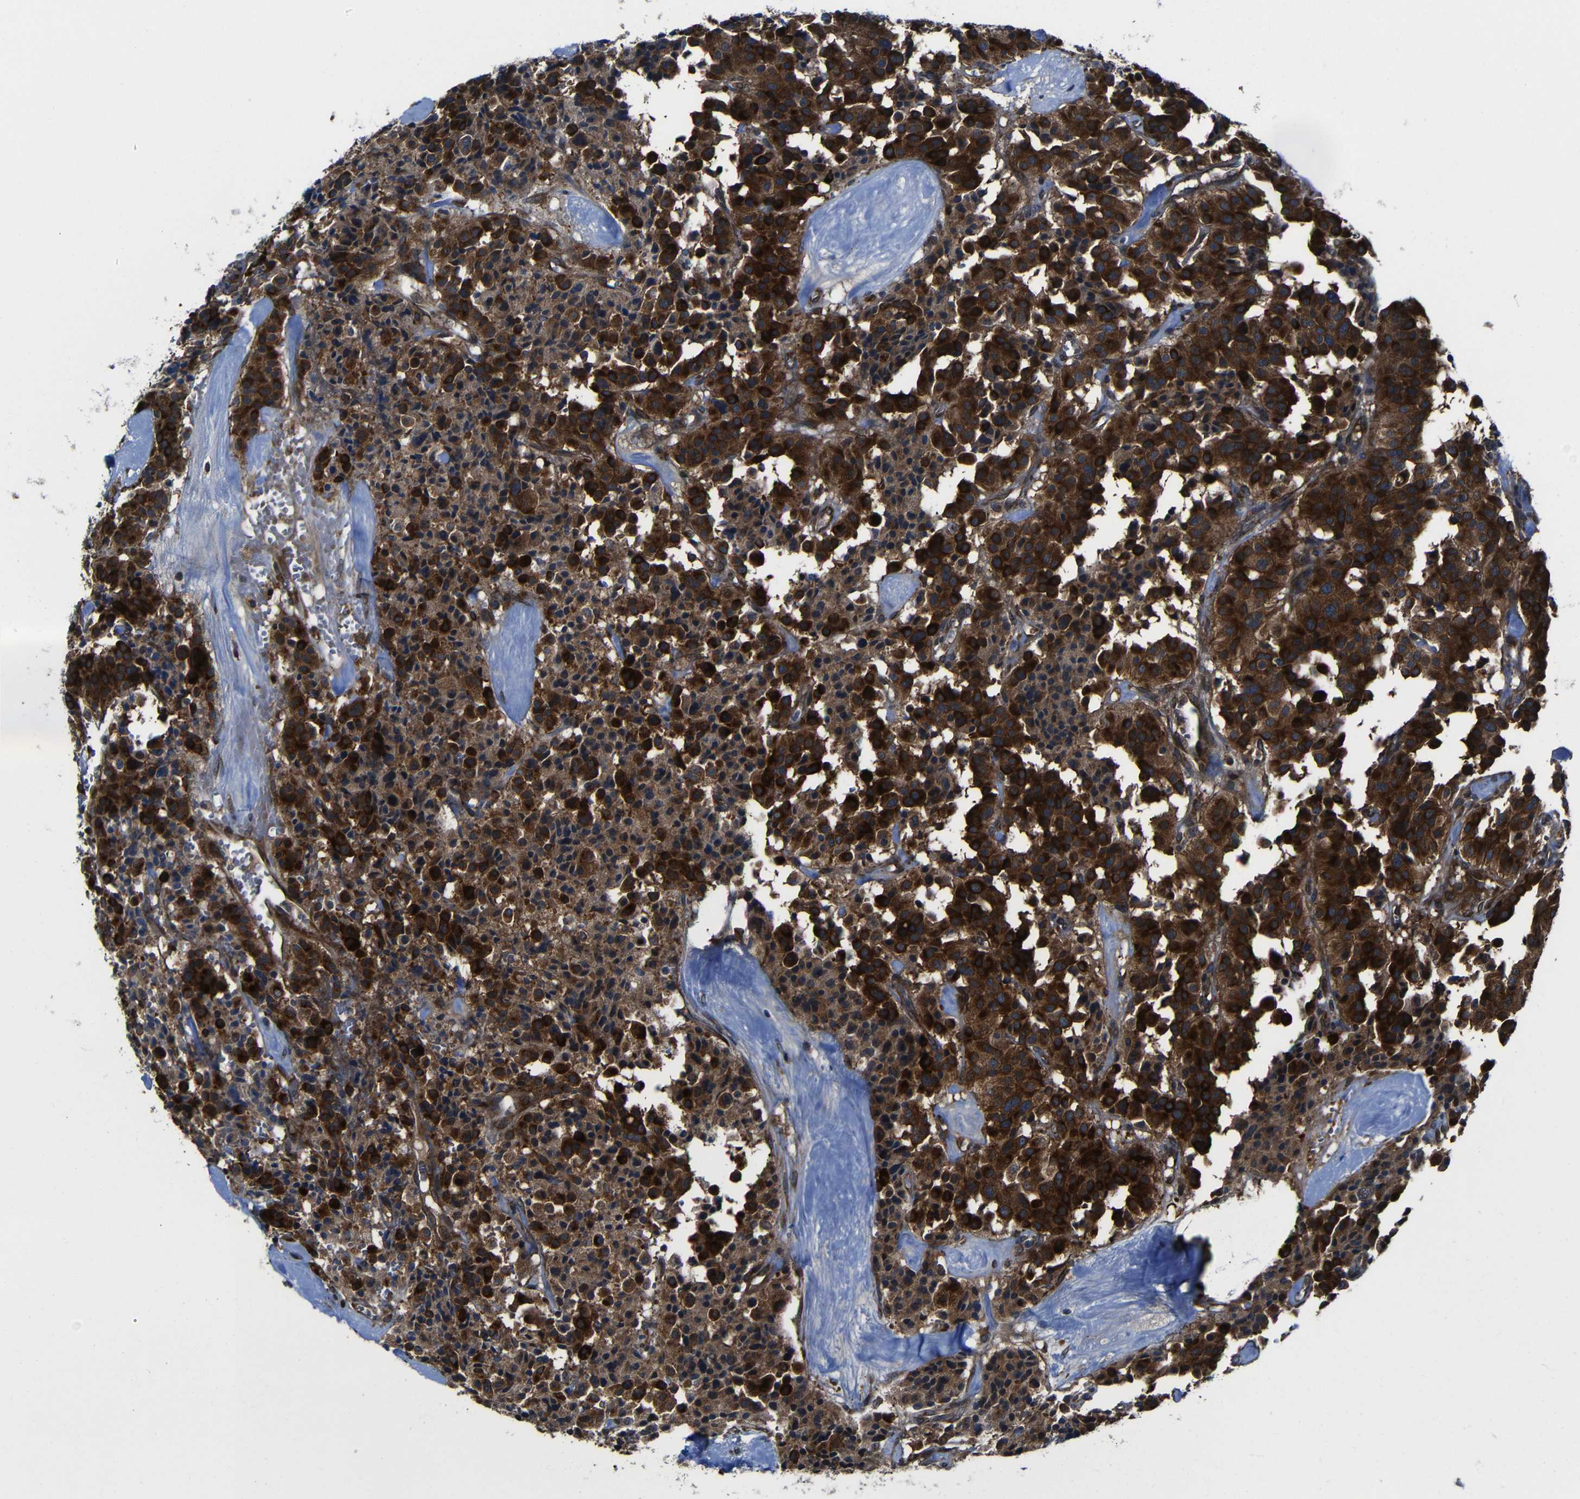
{"staining": {"intensity": "strong", "quantity": ">75%", "location": "cytoplasmic/membranous"}, "tissue": "carcinoid", "cell_type": "Tumor cells", "image_type": "cancer", "snomed": [{"axis": "morphology", "description": "Carcinoid, malignant, NOS"}, {"axis": "topography", "description": "Lung"}], "caption": "This is an image of immunohistochemistry staining of carcinoid, which shows strong positivity in the cytoplasmic/membranous of tumor cells.", "gene": "KIAA0513", "patient": {"sex": "male", "age": 30}}